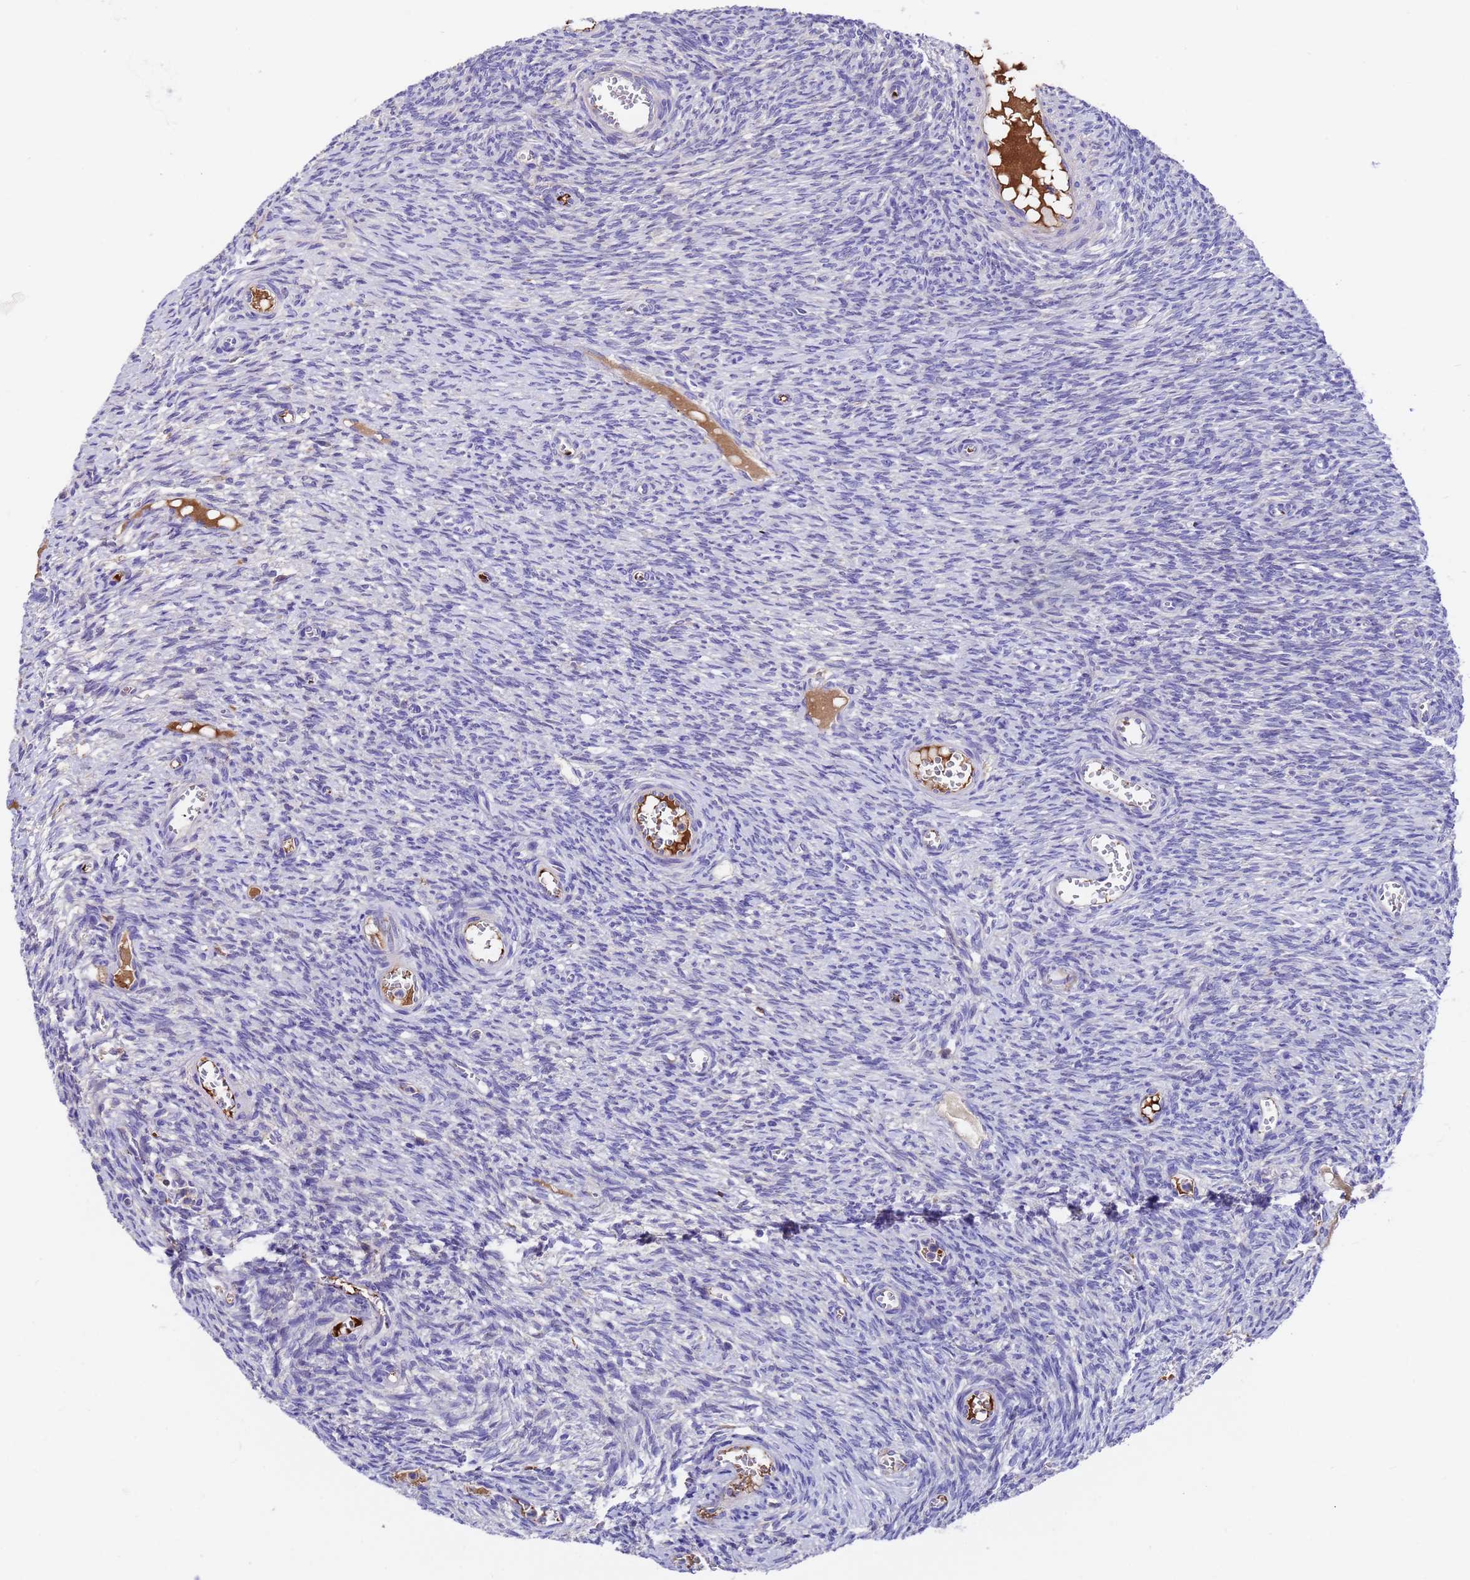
{"staining": {"intensity": "negative", "quantity": "none", "location": "none"}, "tissue": "ovary", "cell_type": "Ovarian stroma cells", "image_type": "normal", "snomed": [{"axis": "morphology", "description": "Normal tissue, NOS"}, {"axis": "topography", "description": "Ovary"}], "caption": "Immunohistochemistry (IHC) photomicrograph of unremarkable ovary: human ovary stained with DAB demonstrates no significant protein expression in ovarian stroma cells. The staining was performed using DAB (3,3'-diaminobenzidine) to visualize the protein expression in brown, while the nuclei were stained in blue with hematoxylin (Magnification: 20x).", "gene": "ELP6", "patient": {"sex": "female", "age": 44}}